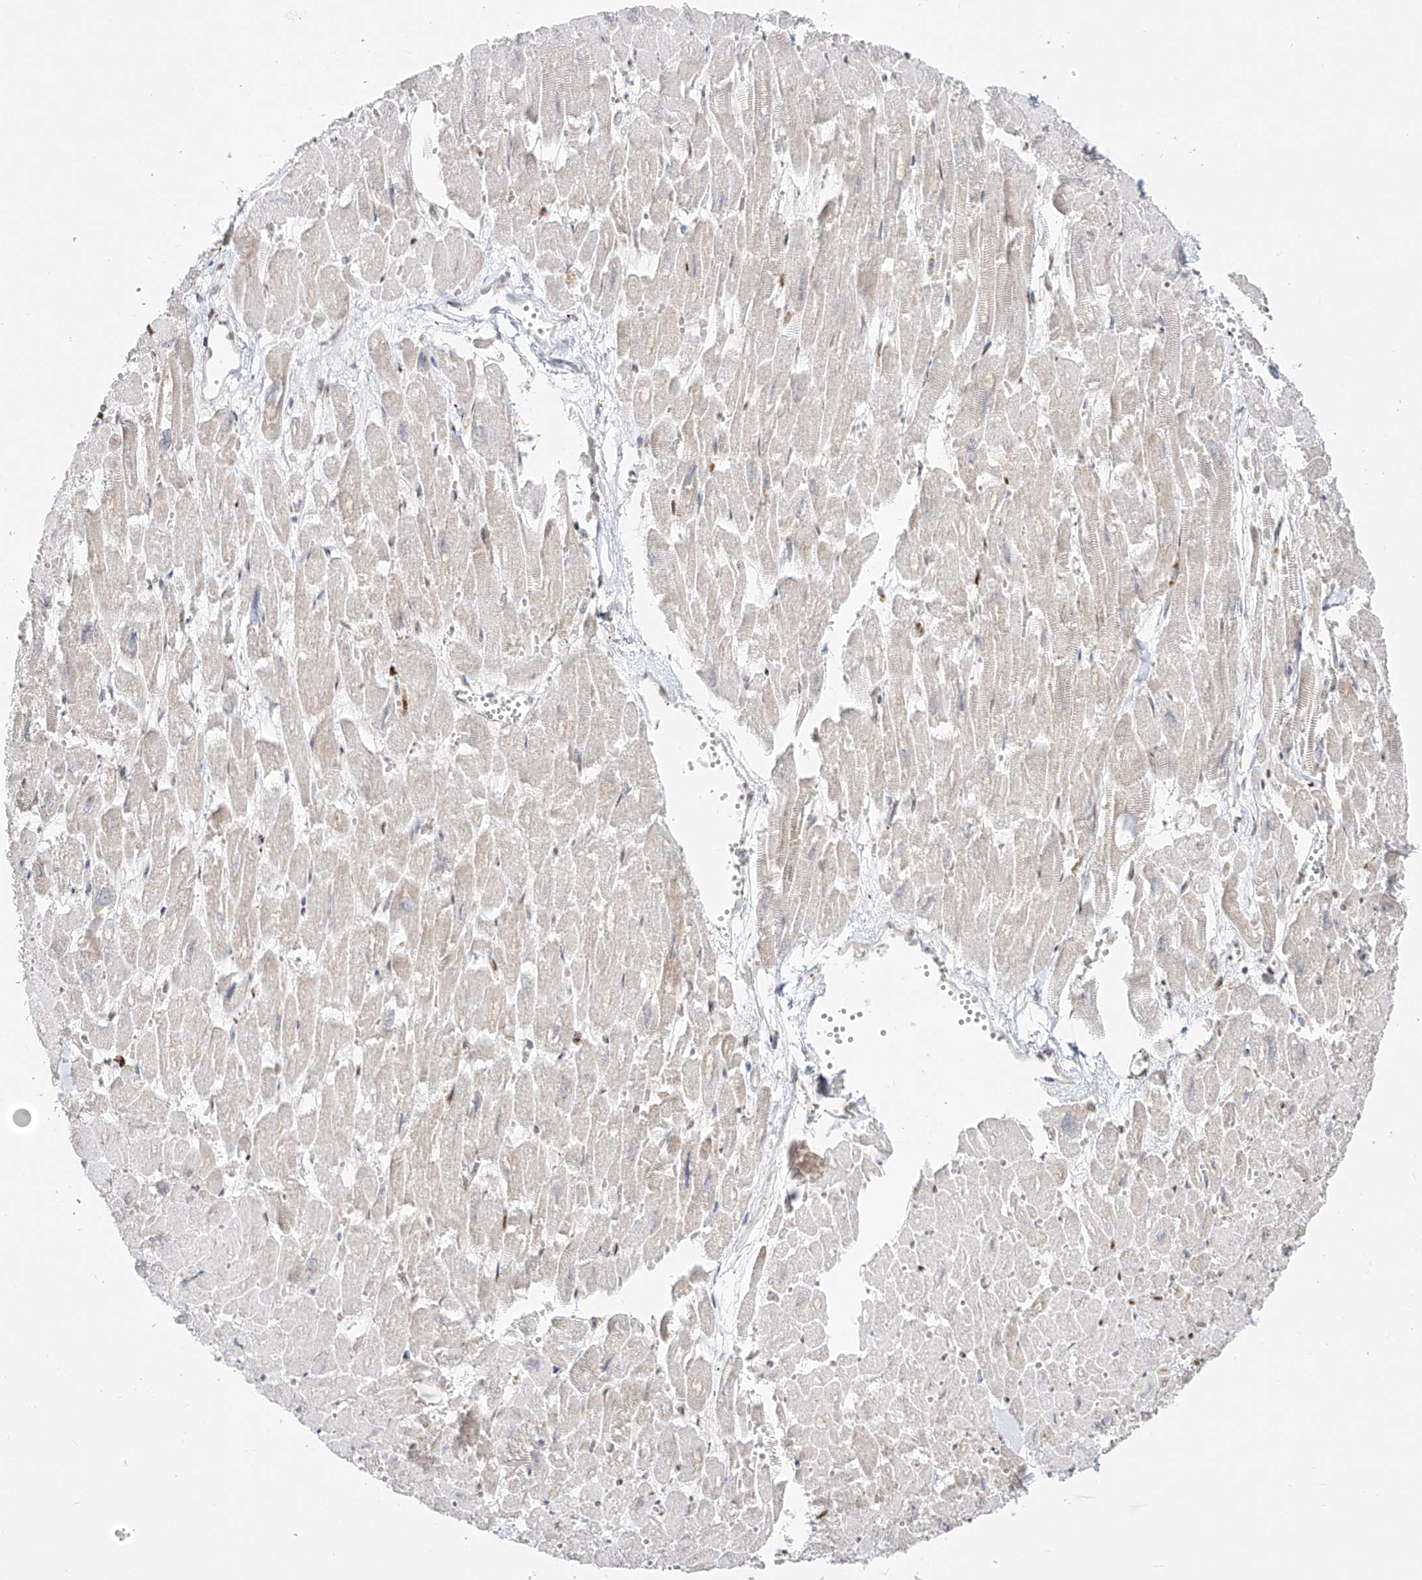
{"staining": {"intensity": "moderate", "quantity": "25%-75%", "location": "cytoplasmic/membranous"}, "tissue": "heart muscle", "cell_type": "Cardiomyocytes", "image_type": "normal", "snomed": [{"axis": "morphology", "description": "Normal tissue, NOS"}, {"axis": "topography", "description": "Heart"}], "caption": "Moderate cytoplasmic/membranous expression for a protein is present in approximately 25%-75% of cardiomyocytes of unremarkable heart muscle using immunohistochemistry (IHC).", "gene": "DZIP1L", "patient": {"sex": "male", "age": 54}}